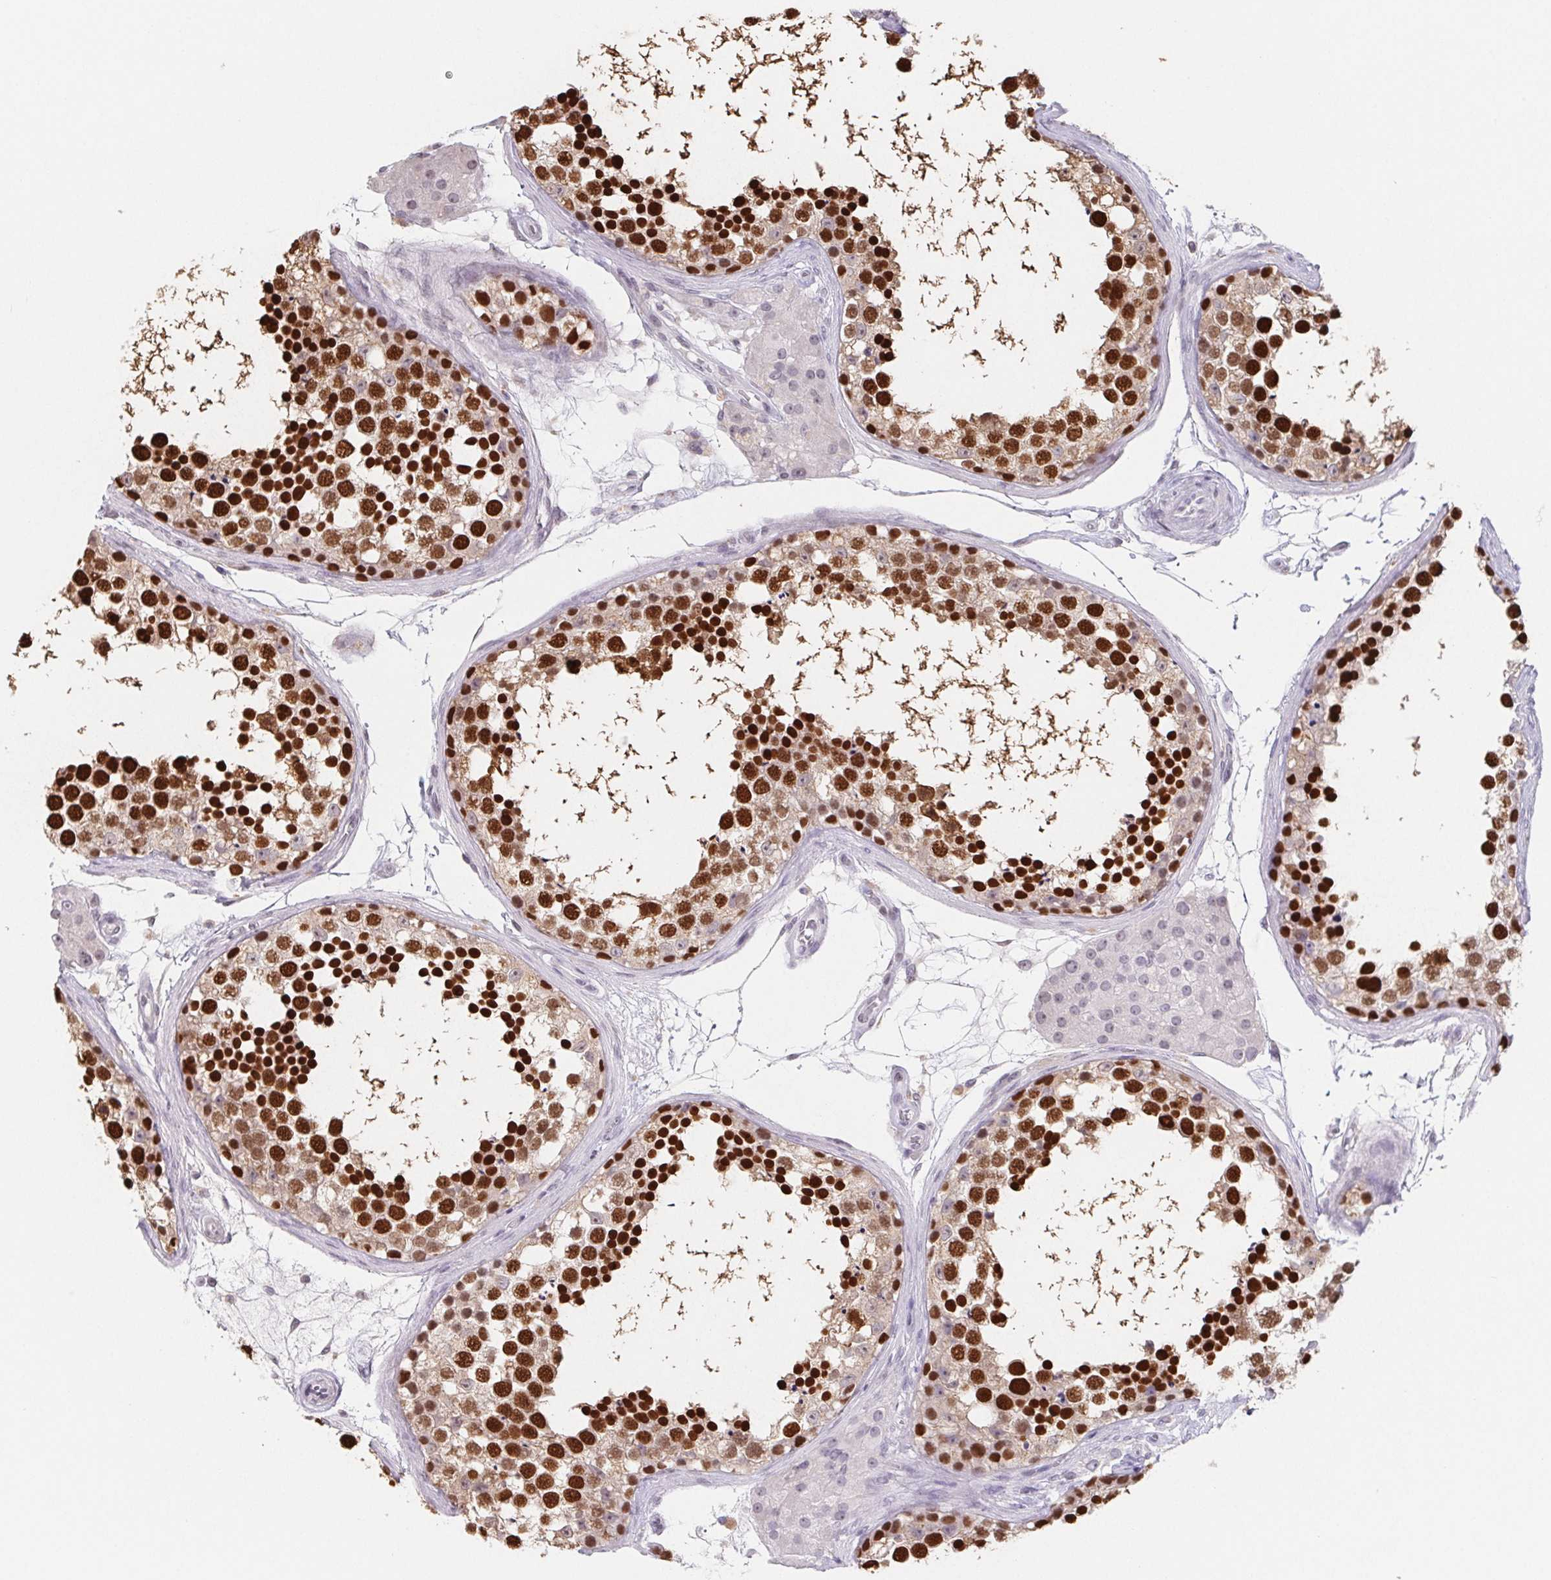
{"staining": {"intensity": "strong", "quantity": ">75%", "location": "nuclear"}, "tissue": "testis", "cell_type": "Cells in seminiferous ducts", "image_type": "normal", "snomed": [{"axis": "morphology", "description": "Normal tissue, NOS"}, {"axis": "morphology", "description": "Seminoma, NOS"}, {"axis": "topography", "description": "Testis"}], "caption": "Protein staining of unremarkable testis shows strong nuclear staining in about >75% of cells in seminiferous ducts. (brown staining indicates protein expression, while blue staining denotes nuclei).", "gene": "HDGFL1", "patient": {"sex": "male", "age": 65}}